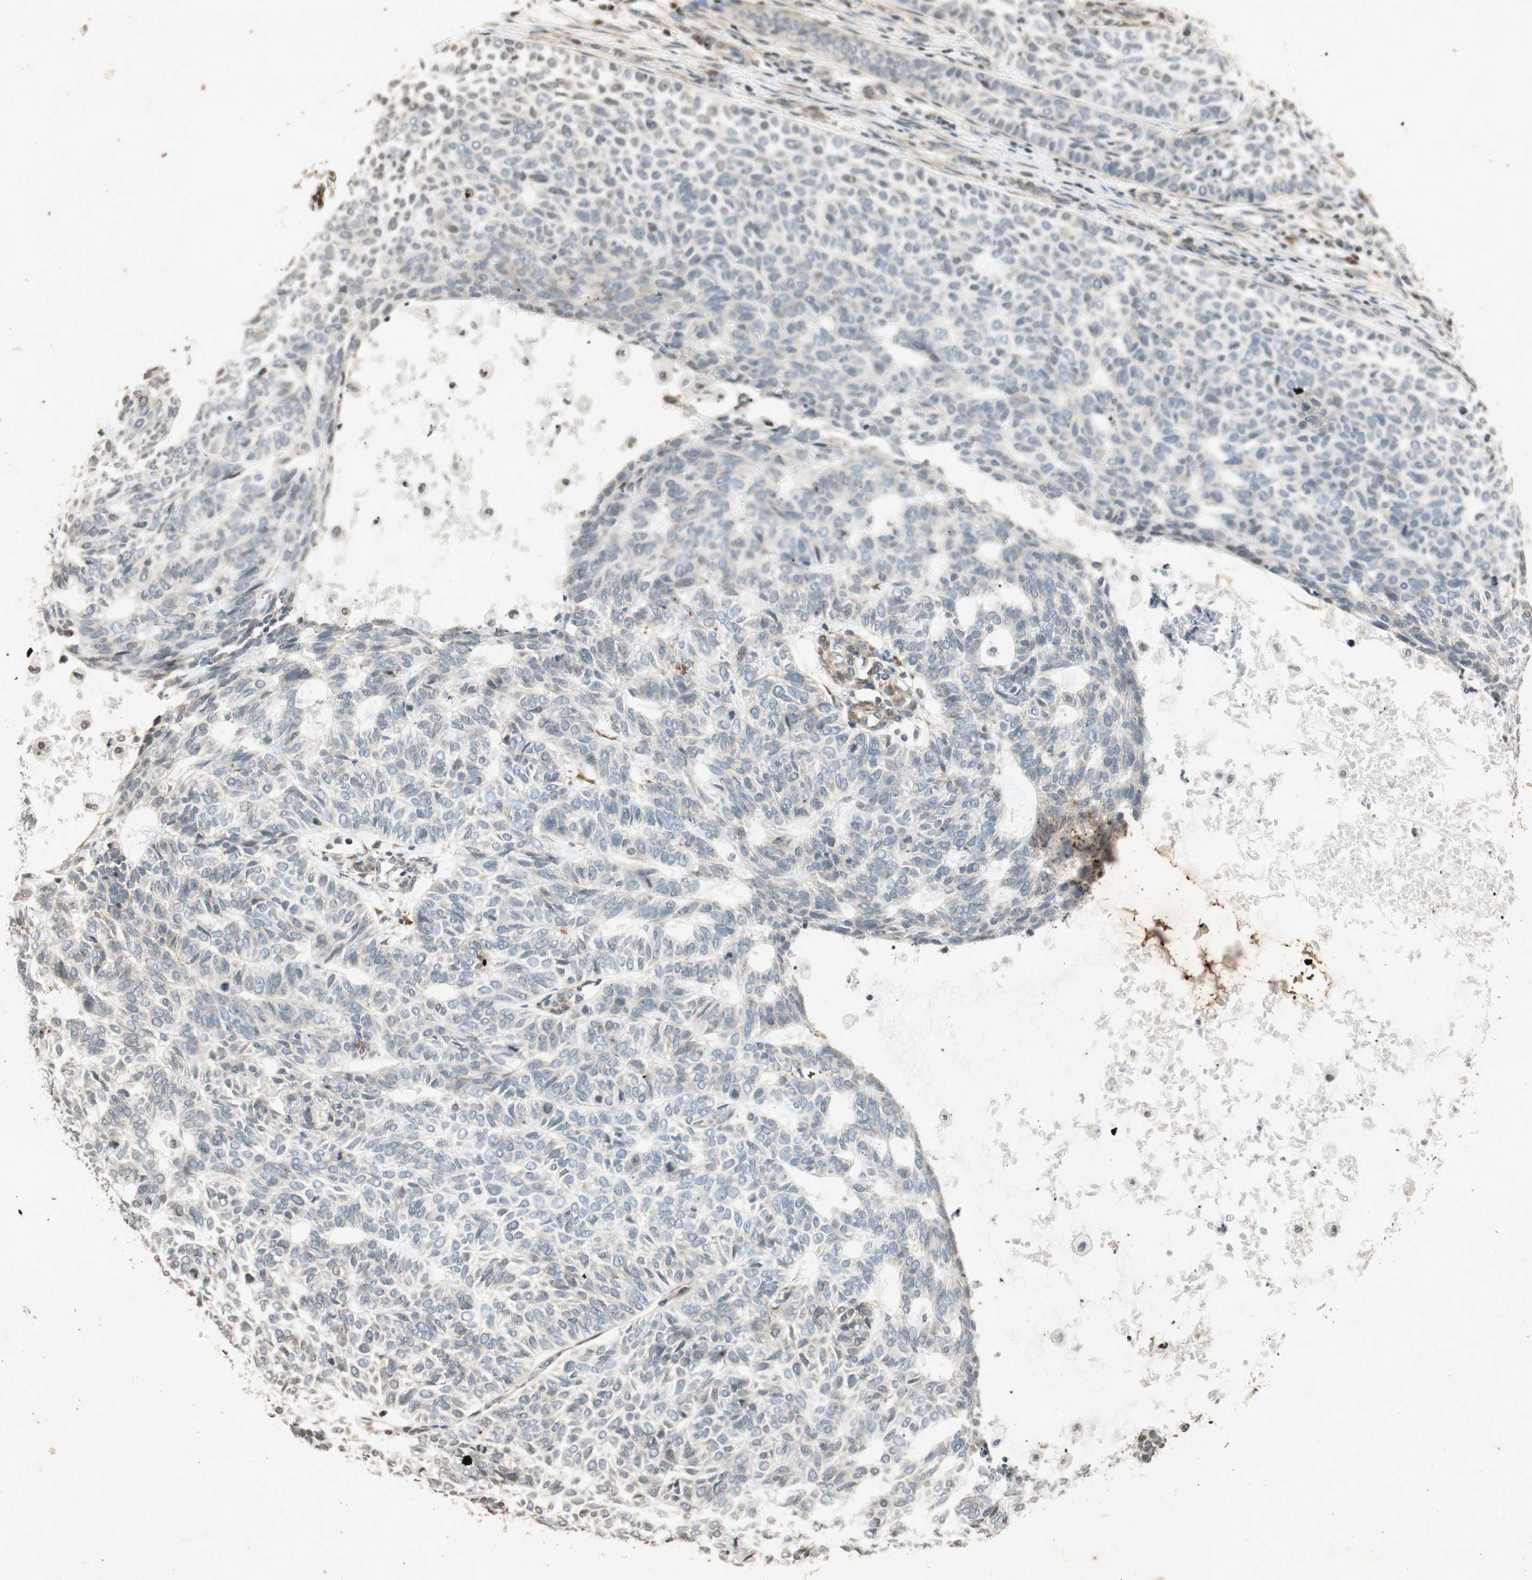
{"staining": {"intensity": "negative", "quantity": "none", "location": "none"}, "tissue": "skin cancer", "cell_type": "Tumor cells", "image_type": "cancer", "snomed": [{"axis": "morphology", "description": "Basal cell carcinoma"}, {"axis": "topography", "description": "Skin"}], "caption": "The micrograph demonstrates no significant staining in tumor cells of basal cell carcinoma (skin).", "gene": "PRKG1", "patient": {"sex": "male", "age": 87}}